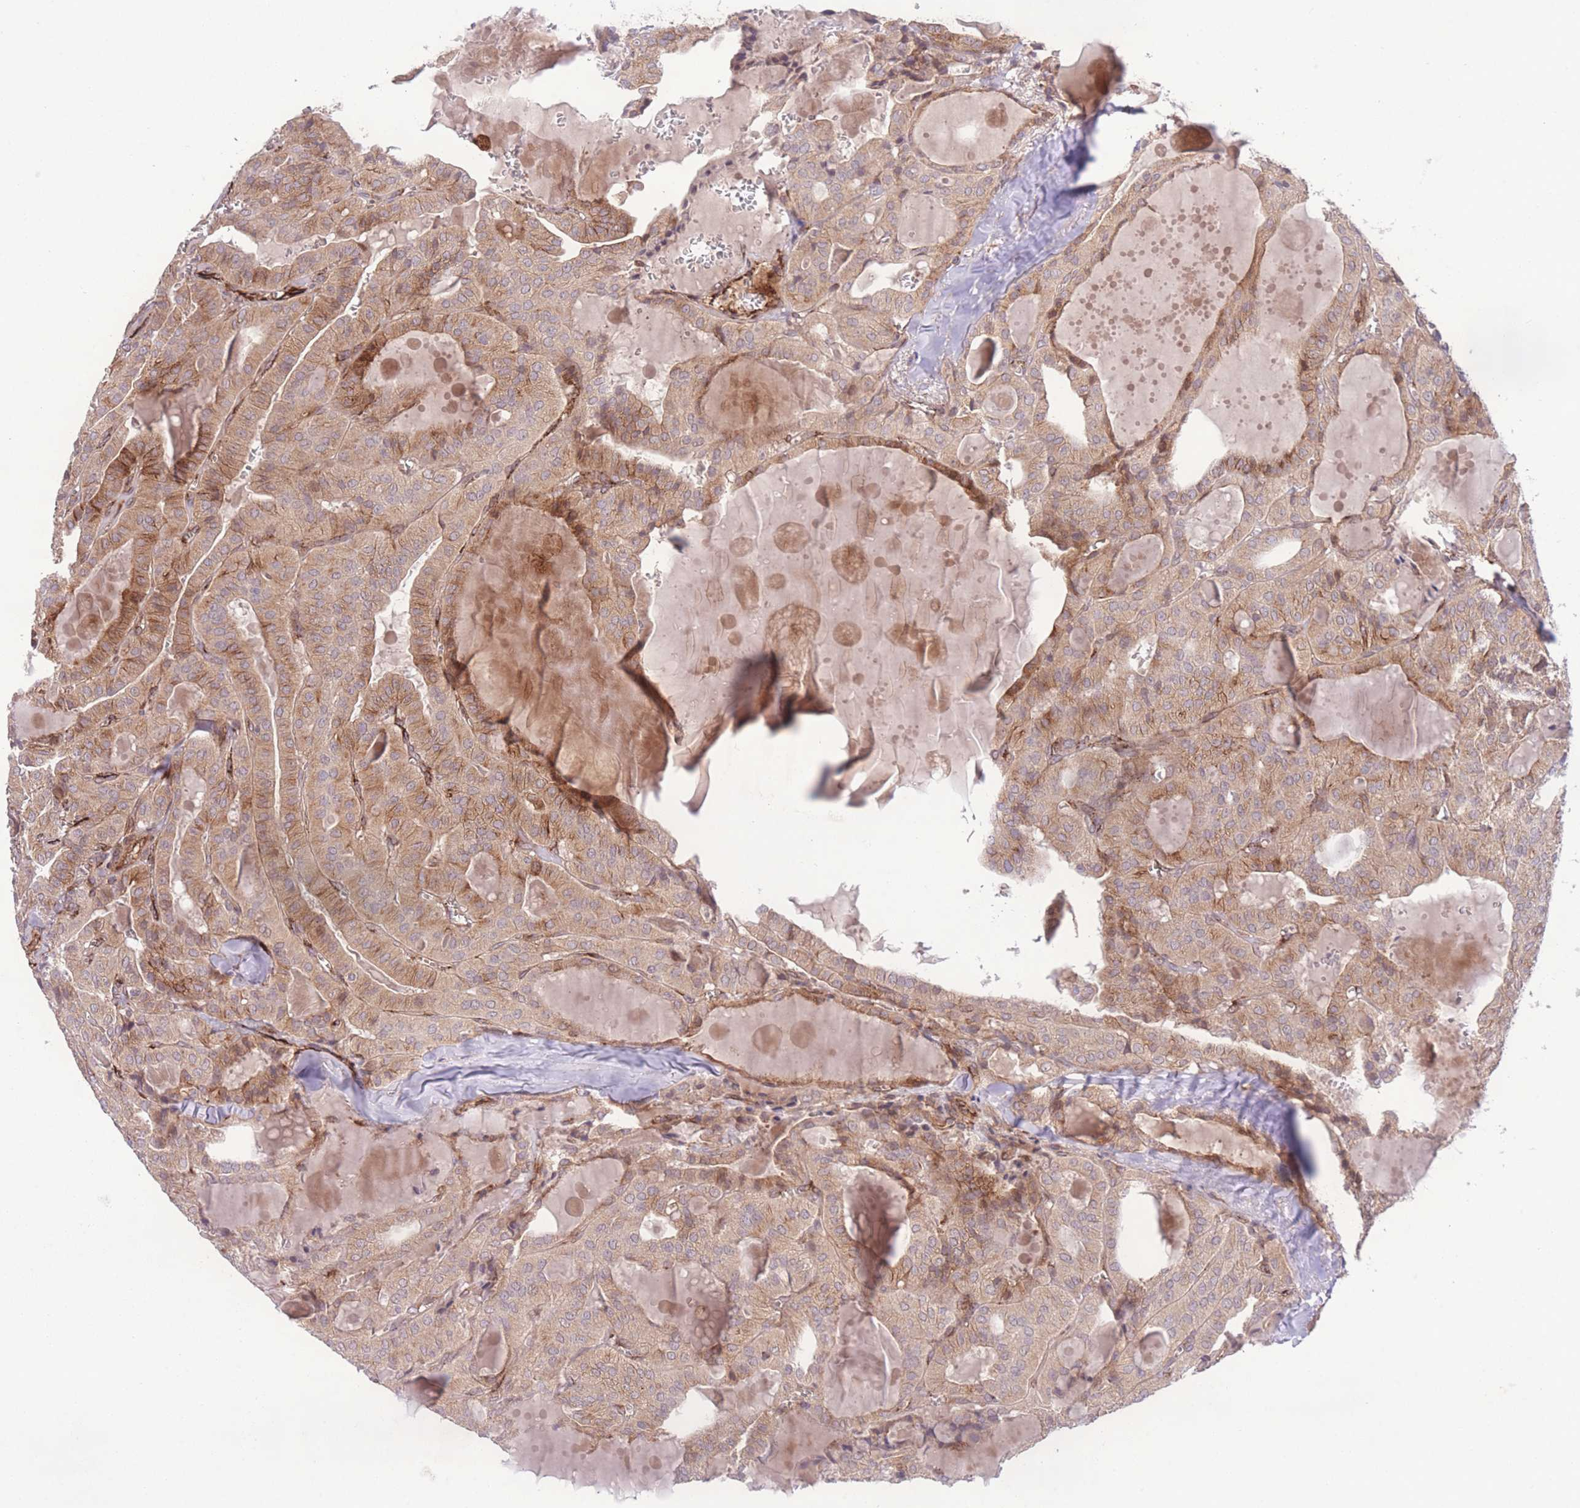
{"staining": {"intensity": "moderate", "quantity": ">75%", "location": "cytoplasmic/membranous"}, "tissue": "thyroid cancer", "cell_type": "Tumor cells", "image_type": "cancer", "snomed": [{"axis": "morphology", "description": "Papillary adenocarcinoma, NOS"}, {"axis": "topography", "description": "Thyroid gland"}], "caption": "A histopathology image of thyroid papillary adenocarcinoma stained for a protein exhibits moderate cytoplasmic/membranous brown staining in tumor cells.", "gene": "CISH", "patient": {"sex": "male", "age": 52}}